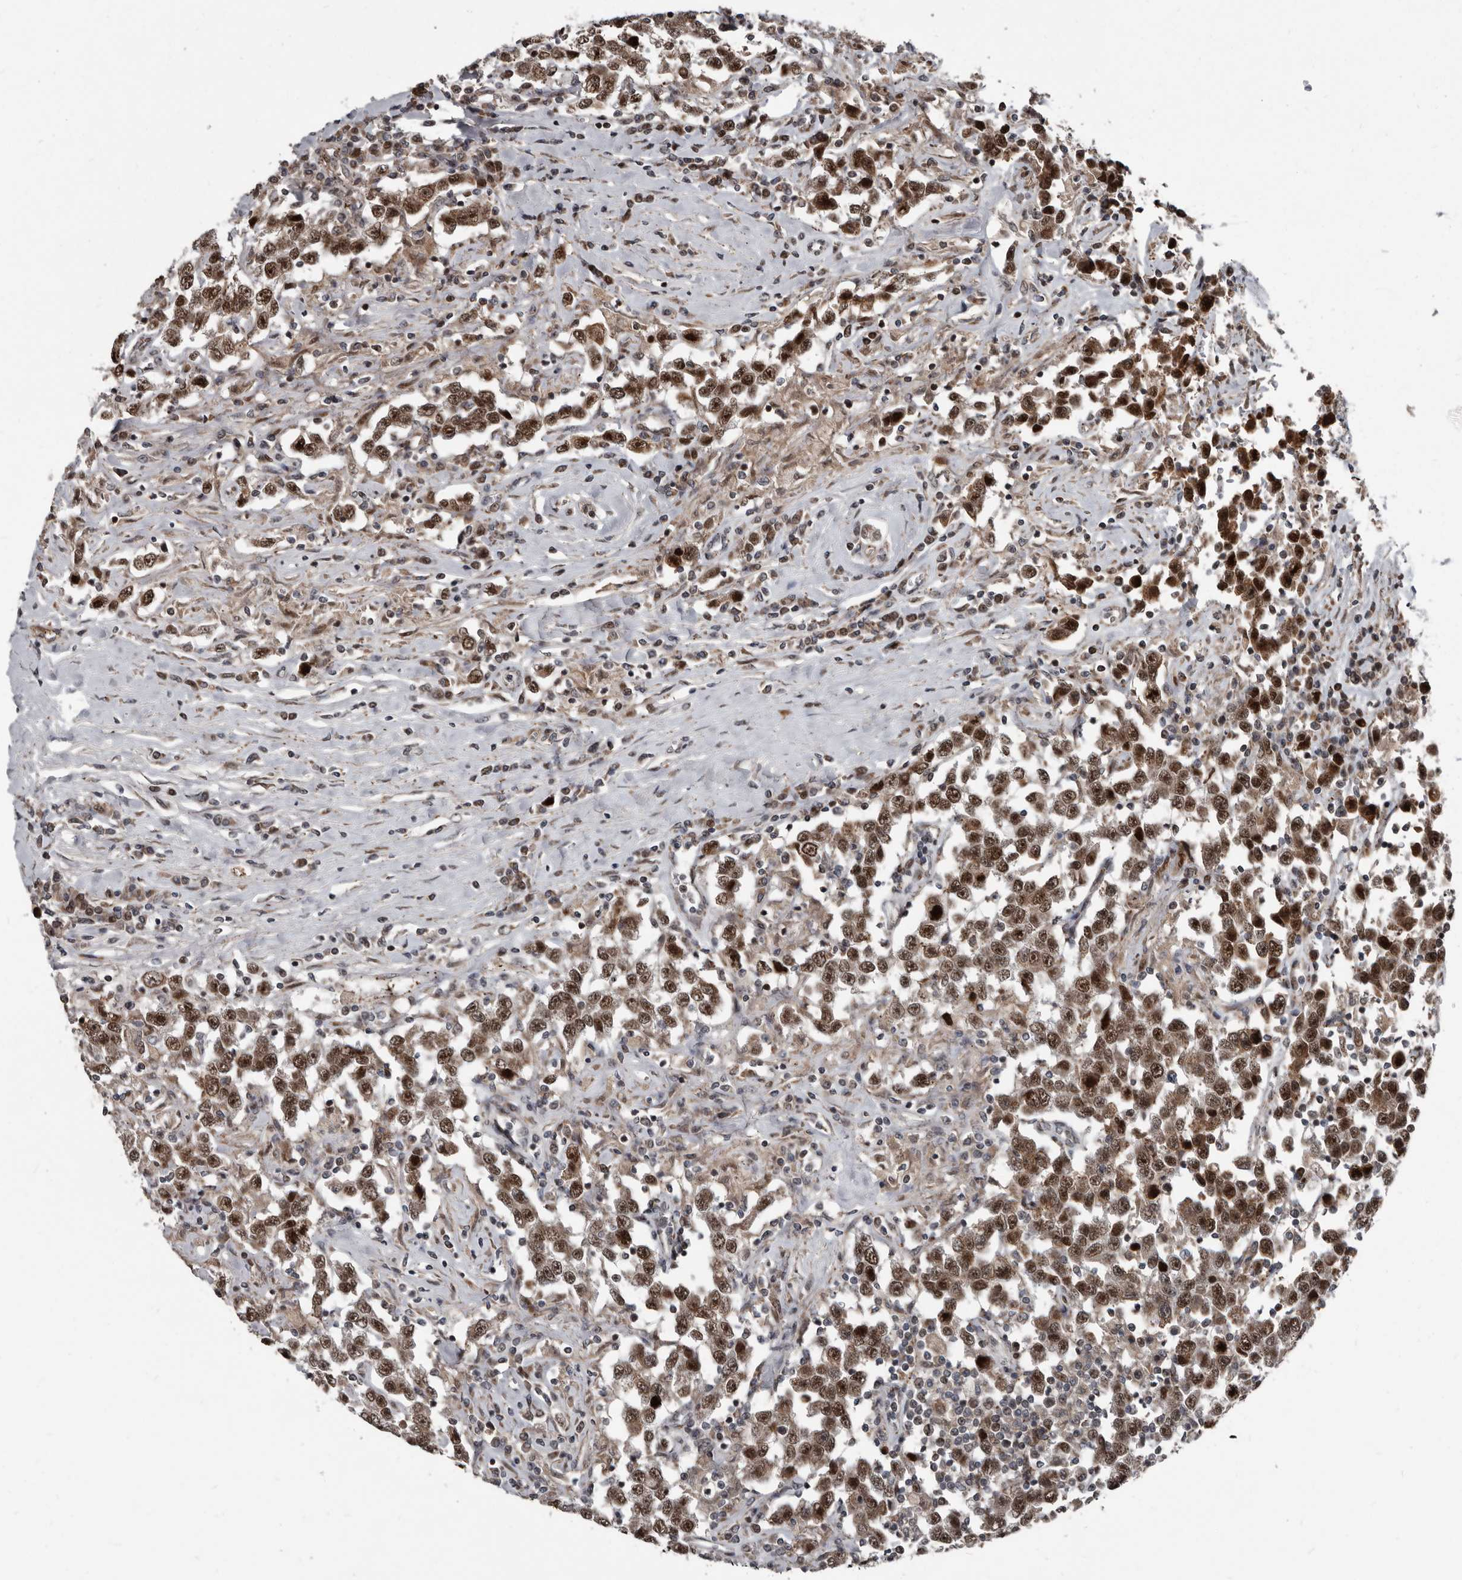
{"staining": {"intensity": "moderate", "quantity": ">75%", "location": "nuclear"}, "tissue": "testis cancer", "cell_type": "Tumor cells", "image_type": "cancer", "snomed": [{"axis": "morphology", "description": "Seminoma, NOS"}, {"axis": "topography", "description": "Testis"}], "caption": "This is a histology image of IHC staining of seminoma (testis), which shows moderate positivity in the nuclear of tumor cells.", "gene": "CHD1L", "patient": {"sex": "male", "age": 41}}